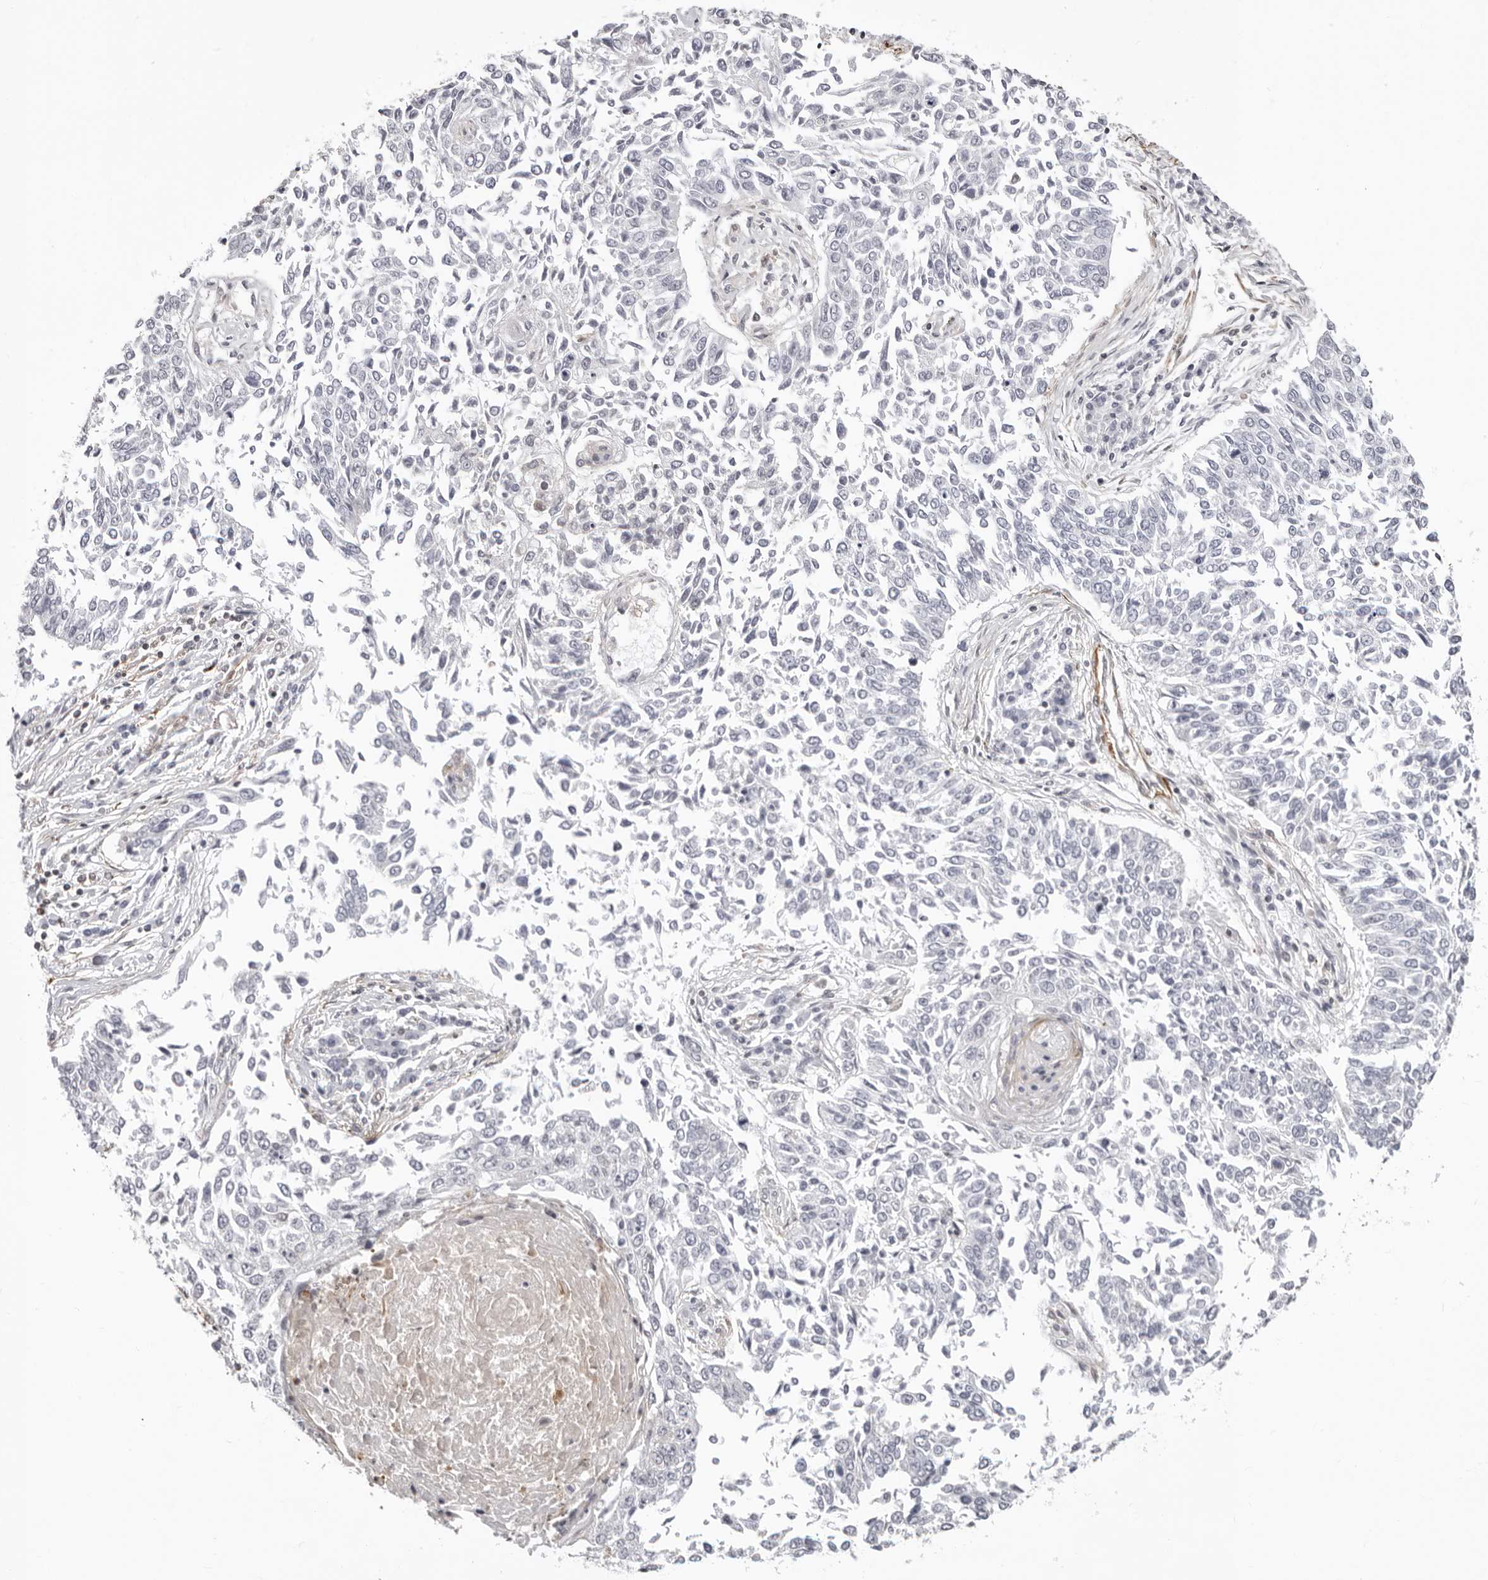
{"staining": {"intensity": "negative", "quantity": "none", "location": "none"}, "tissue": "lung cancer", "cell_type": "Tumor cells", "image_type": "cancer", "snomed": [{"axis": "morphology", "description": "Normal tissue, NOS"}, {"axis": "morphology", "description": "Squamous cell carcinoma, NOS"}, {"axis": "topography", "description": "Cartilage tissue"}, {"axis": "topography", "description": "Bronchus"}, {"axis": "topography", "description": "Lung"}, {"axis": "topography", "description": "Peripheral nerve tissue"}], "caption": "Immunohistochemical staining of human lung cancer (squamous cell carcinoma) demonstrates no significant staining in tumor cells.", "gene": "UNK", "patient": {"sex": "female", "age": 49}}